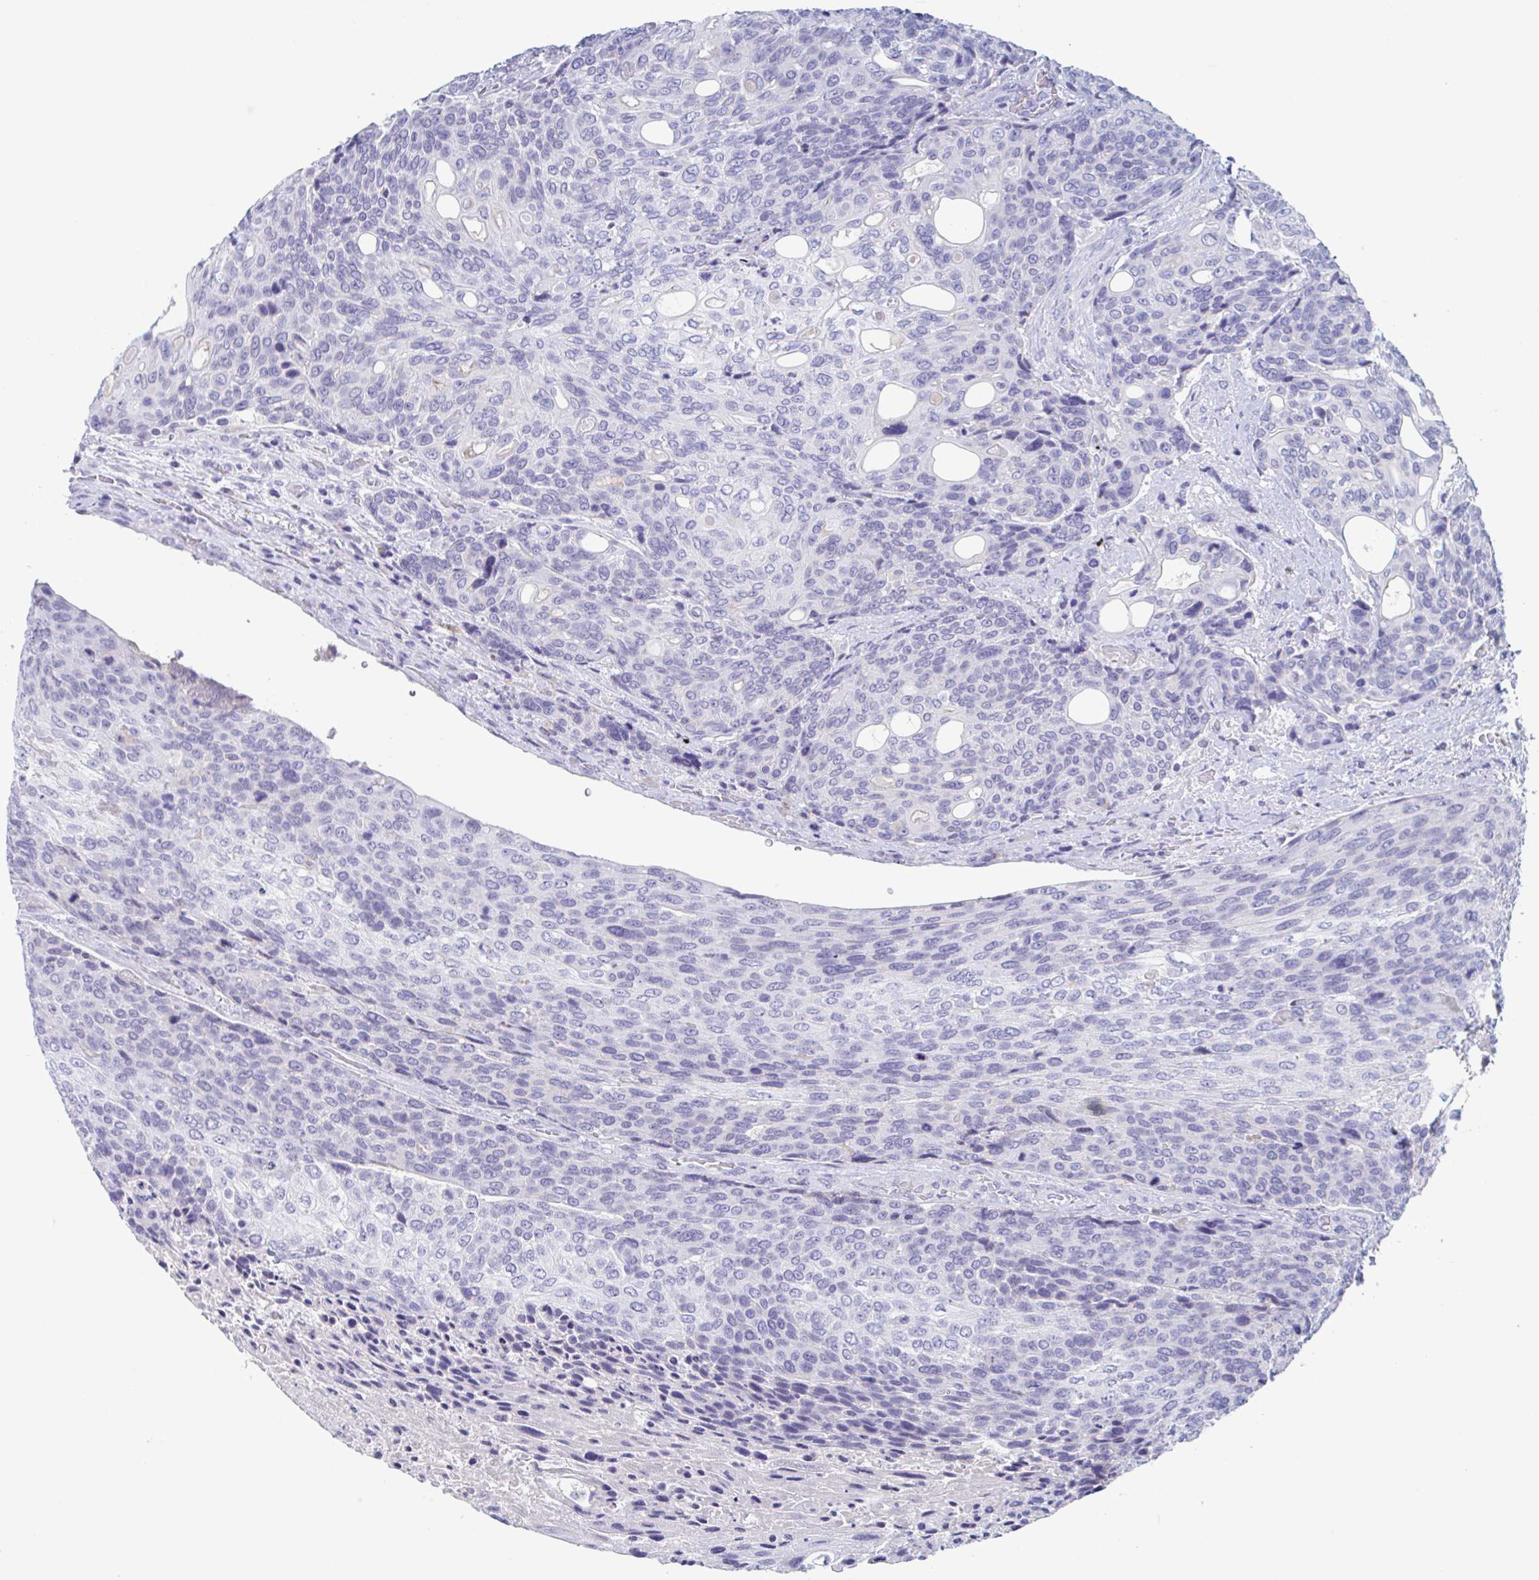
{"staining": {"intensity": "negative", "quantity": "none", "location": "none"}, "tissue": "urothelial cancer", "cell_type": "Tumor cells", "image_type": "cancer", "snomed": [{"axis": "morphology", "description": "Urothelial carcinoma, High grade"}, {"axis": "topography", "description": "Urinary bladder"}], "caption": "Immunohistochemistry micrograph of neoplastic tissue: human urothelial cancer stained with DAB exhibits no significant protein positivity in tumor cells.", "gene": "ZNHIT2", "patient": {"sex": "female", "age": 70}}